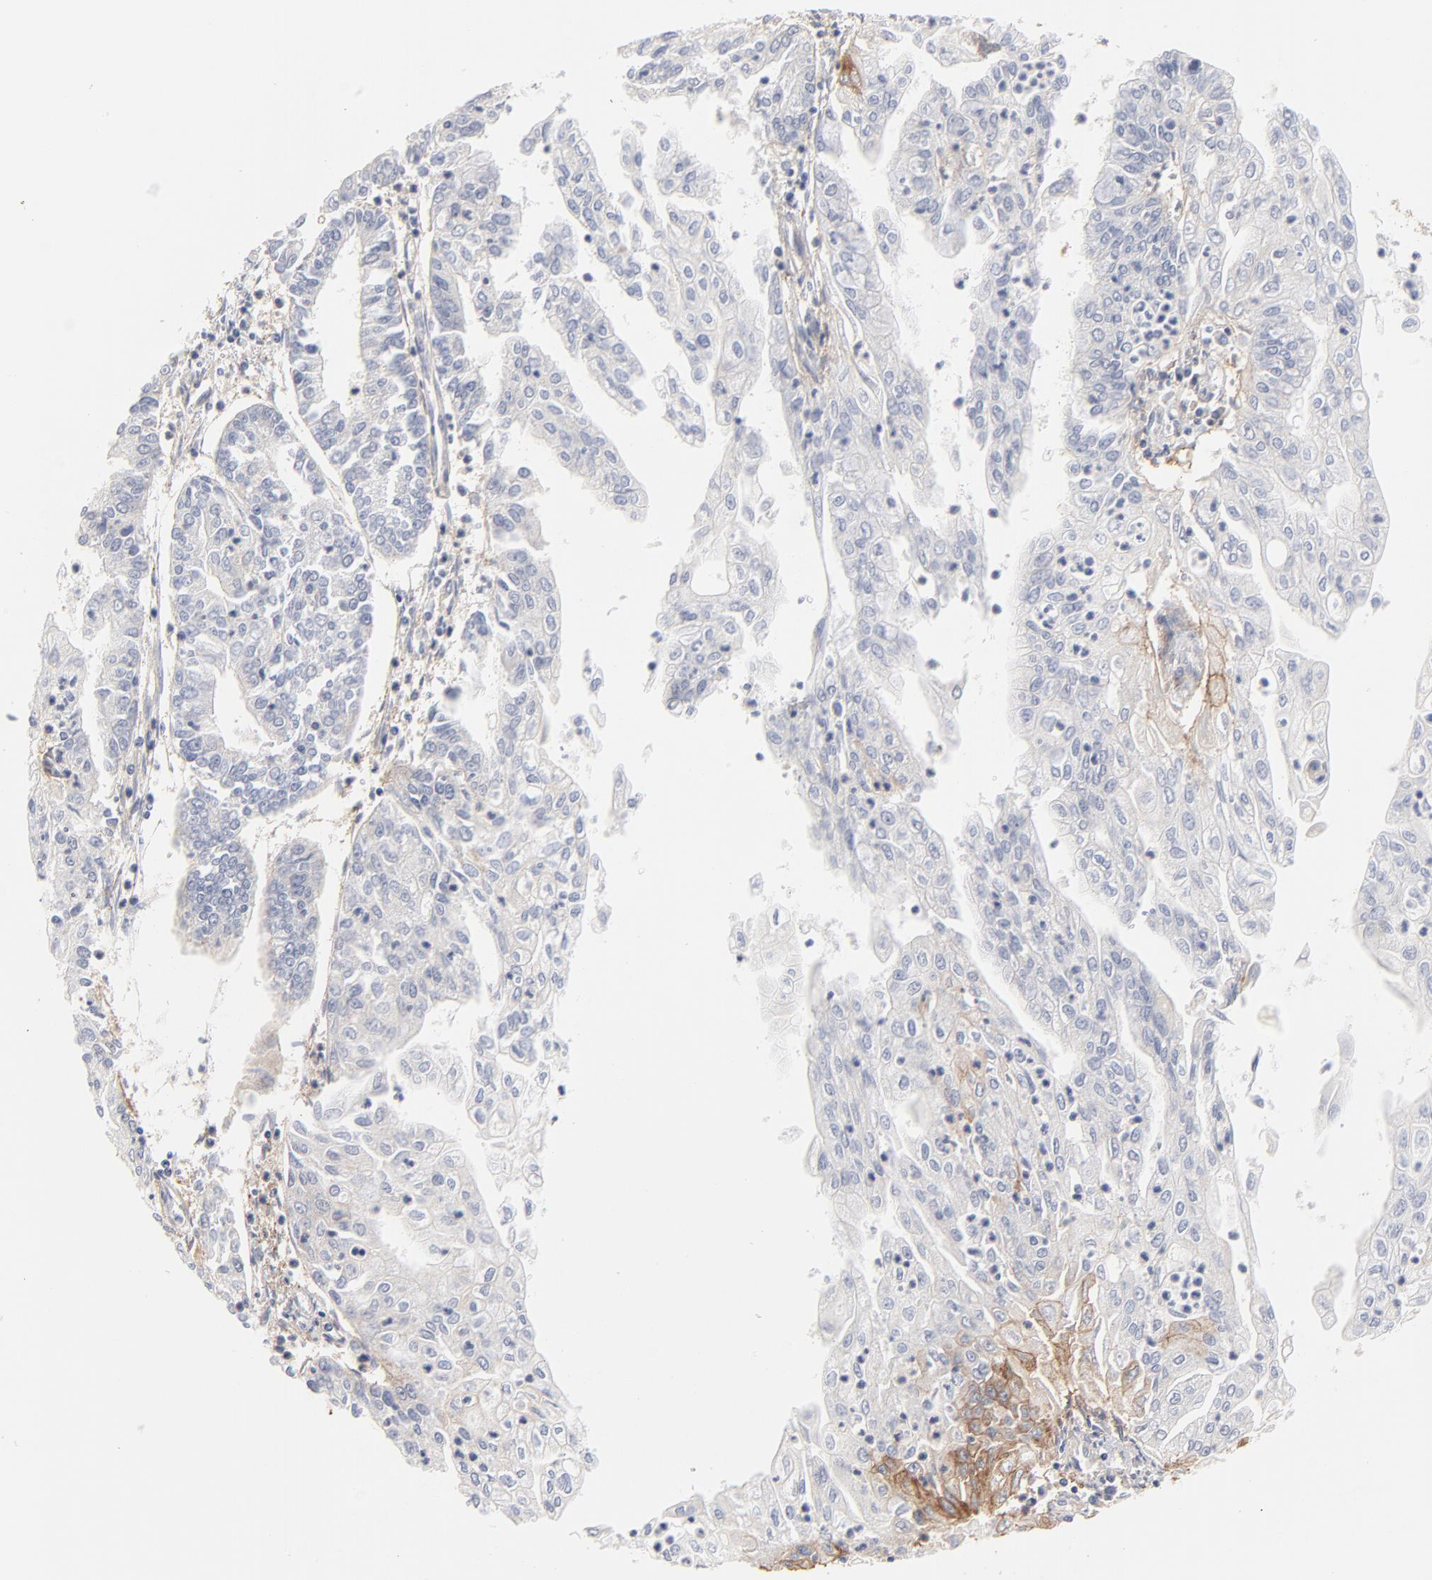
{"staining": {"intensity": "moderate", "quantity": "<25%", "location": "cytoplasmic/membranous"}, "tissue": "endometrial cancer", "cell_type": "Tumor cells", "image_type": "cancer", "snomed": [{"axis": "morphology", "description": "Adenocarcinoma, NOS"}, {"axis": "topography", "description": "Endometrium"}], "caption": "Immunohistochemical staining of adenocarcinoma (endometrial) displays low levels of moderate cytoplasmic/membranous protein staining in approximately <25% of tumor cells.", "gene": "SLC16A1", "patient": {"sex": "female", "age": 75}}